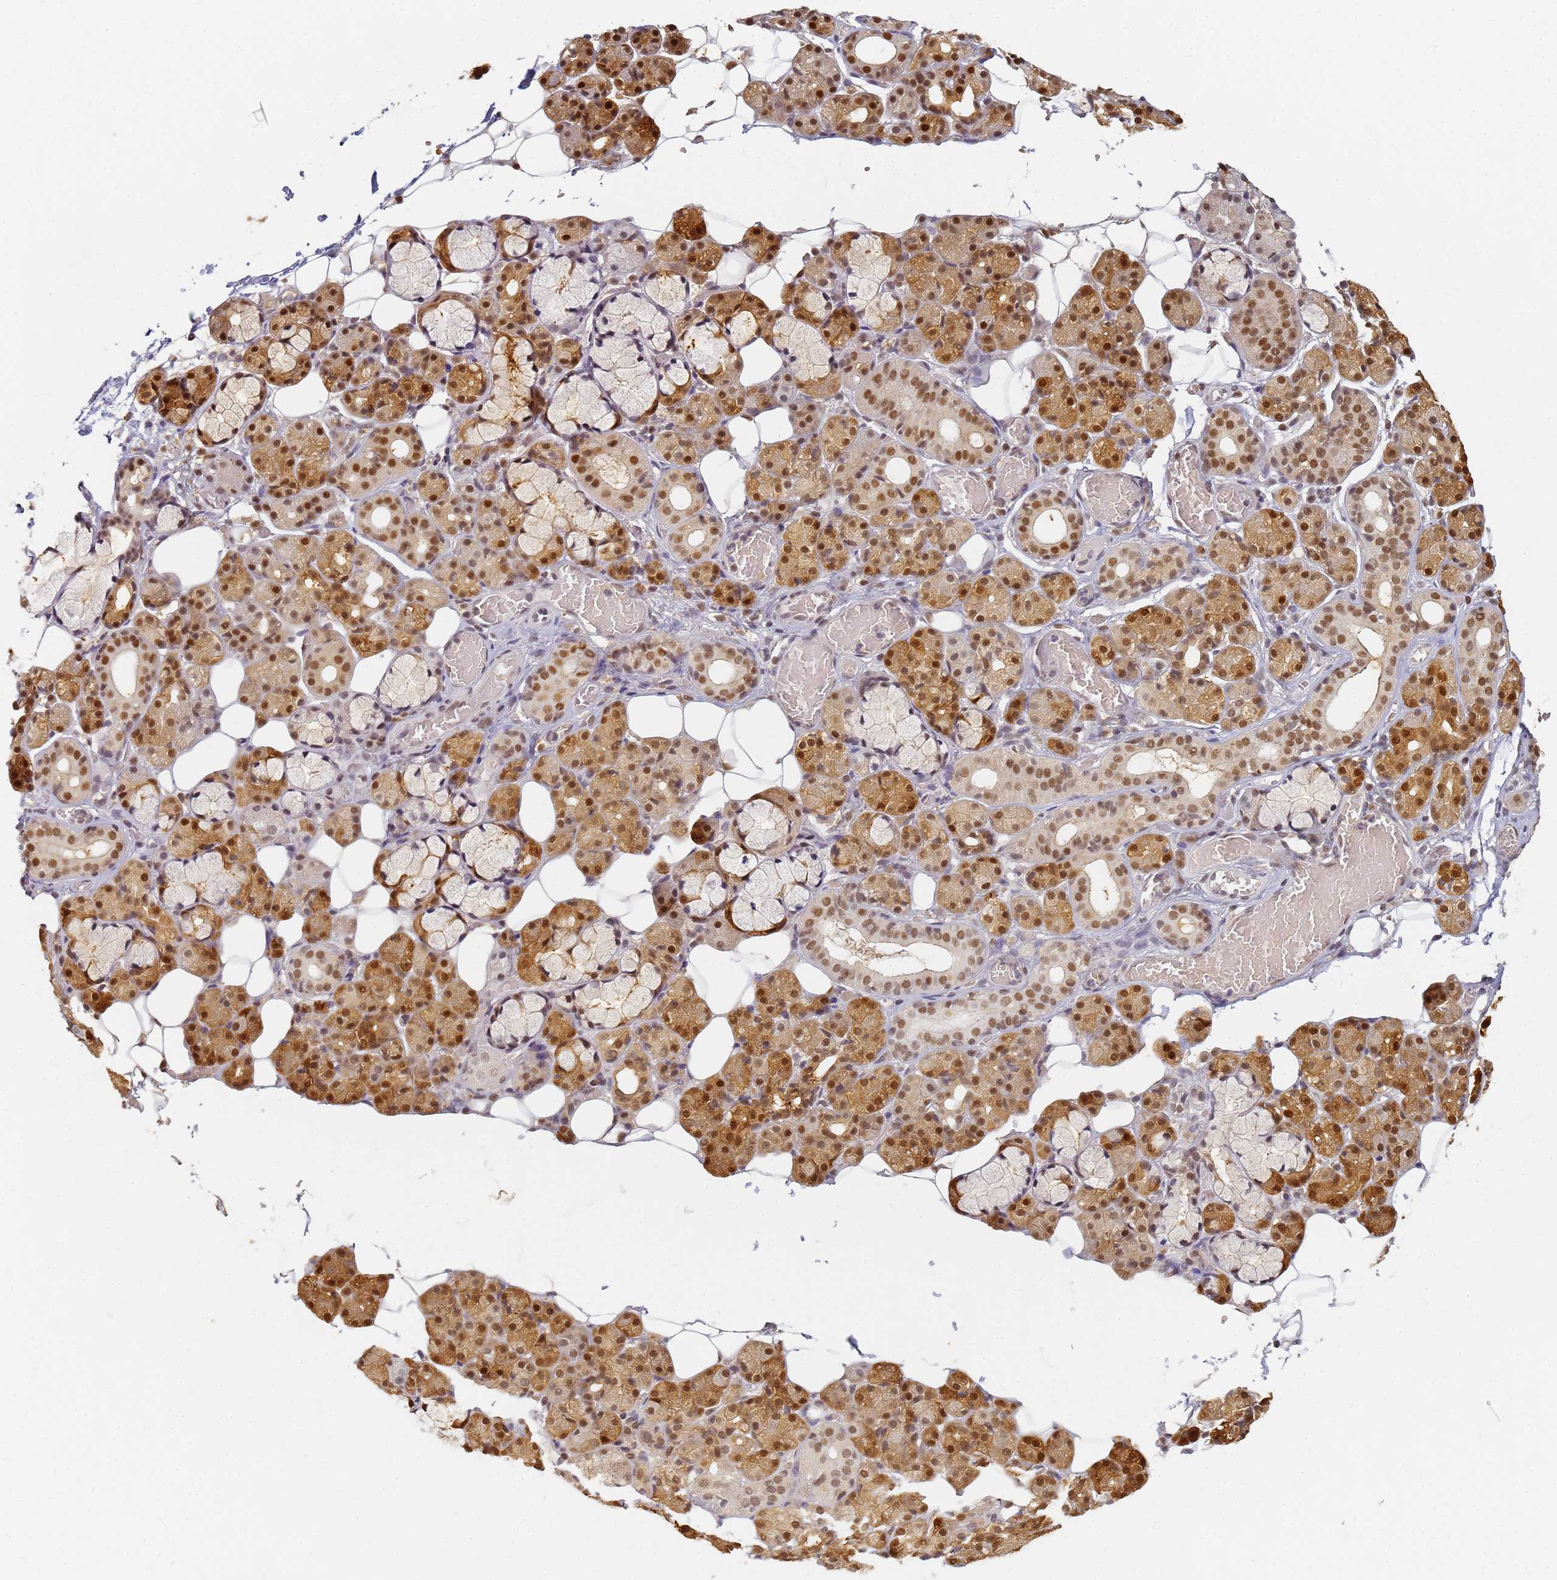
{"staining": {"intensity": "strong", "quantity": "25%-75%", "location": "cytoplasmic/membranous,nuclear"}, "tissue": "salivary gland", "cell_type": "Glandular cells", "image_type": "normal", "snomed": [{"axis": "morphology", "description": "Normal tissue, NOS"}, {"axis": "topography", "description": "Salivary gland"}], "caption": "IHC of benign salivary gland demonstrates high levels of strong cytoplasmic/membranous,nuclear positivity in approximately 25%-75% of glandular cells. (IHC, brightfield microscopy, high magnification).", "gene": "HMCES", "patient": {"sex": "male", "age": 63}}